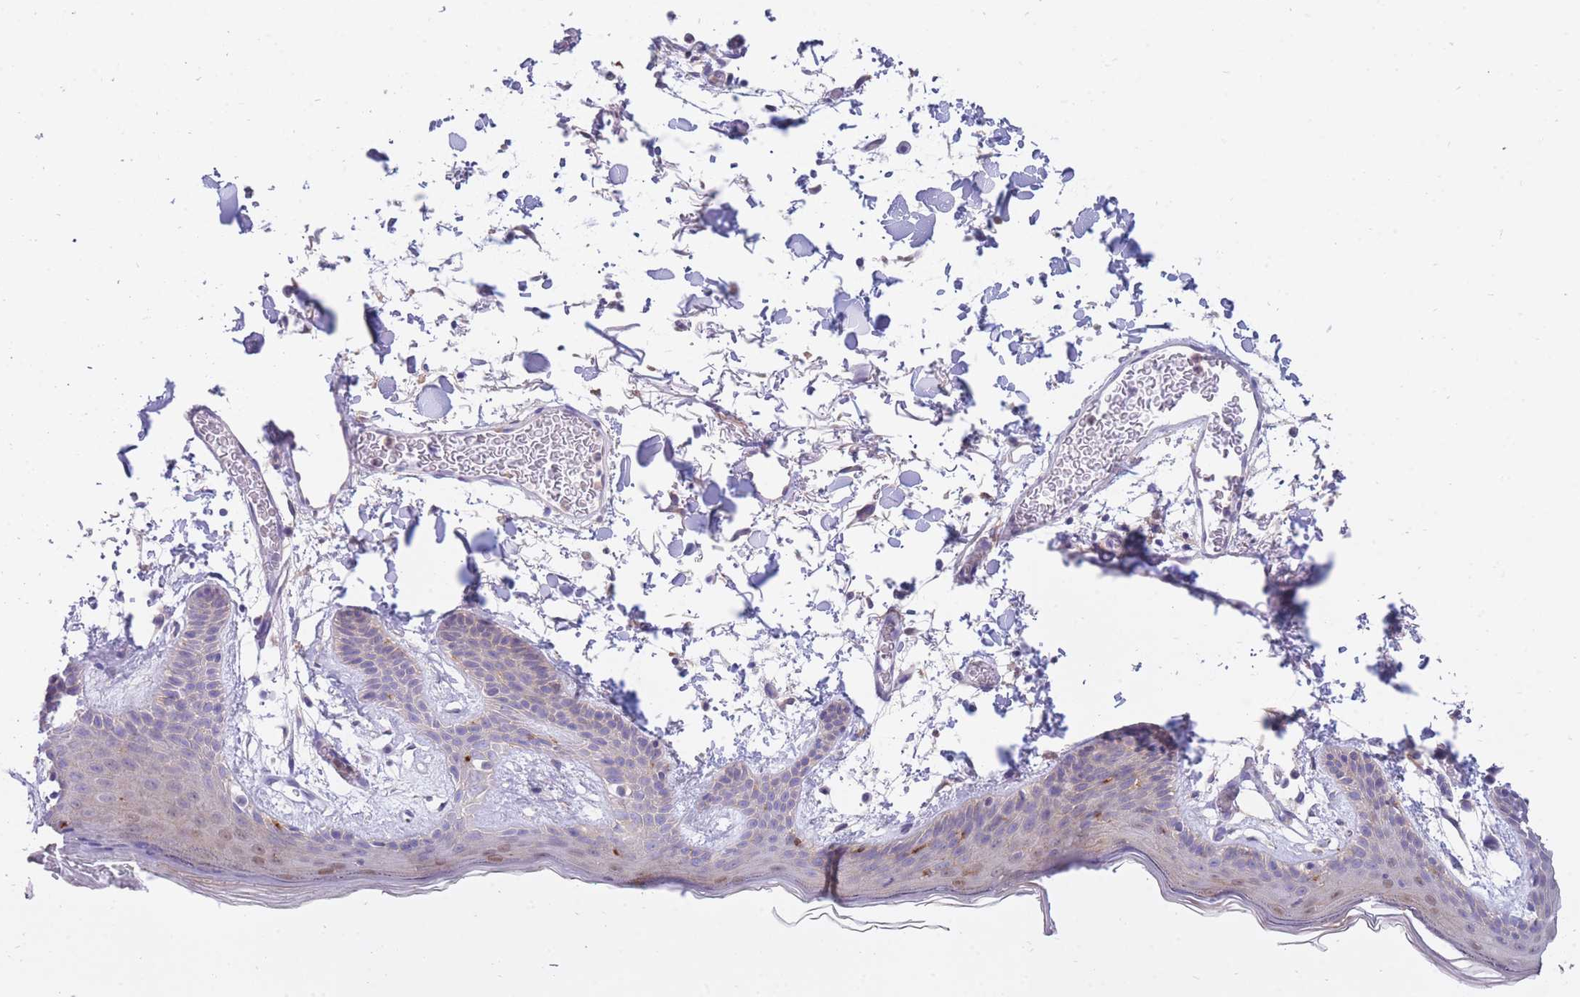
{"staining": {"intensity": "negative", "quantity": "none", "location": "none"}, "tissue": "skin", "cell_type": "Fibroblasts", "image_type": "normal", "snomed": [{"axis": "morphology", "description": "Normal tissue, NOS"}, {"axis": "topography", "description": "Skin"}], "caption": "Immunohistochemistry image of normal skin: human skin stained with DAB shows no significant protein expression in fibroblasts. (DAB (3,3'-diaminobenzidine) IHC with hematoxylin counter stain).", "gene": "NAMPT", "patient": {"sex": "male", "age": 79}}